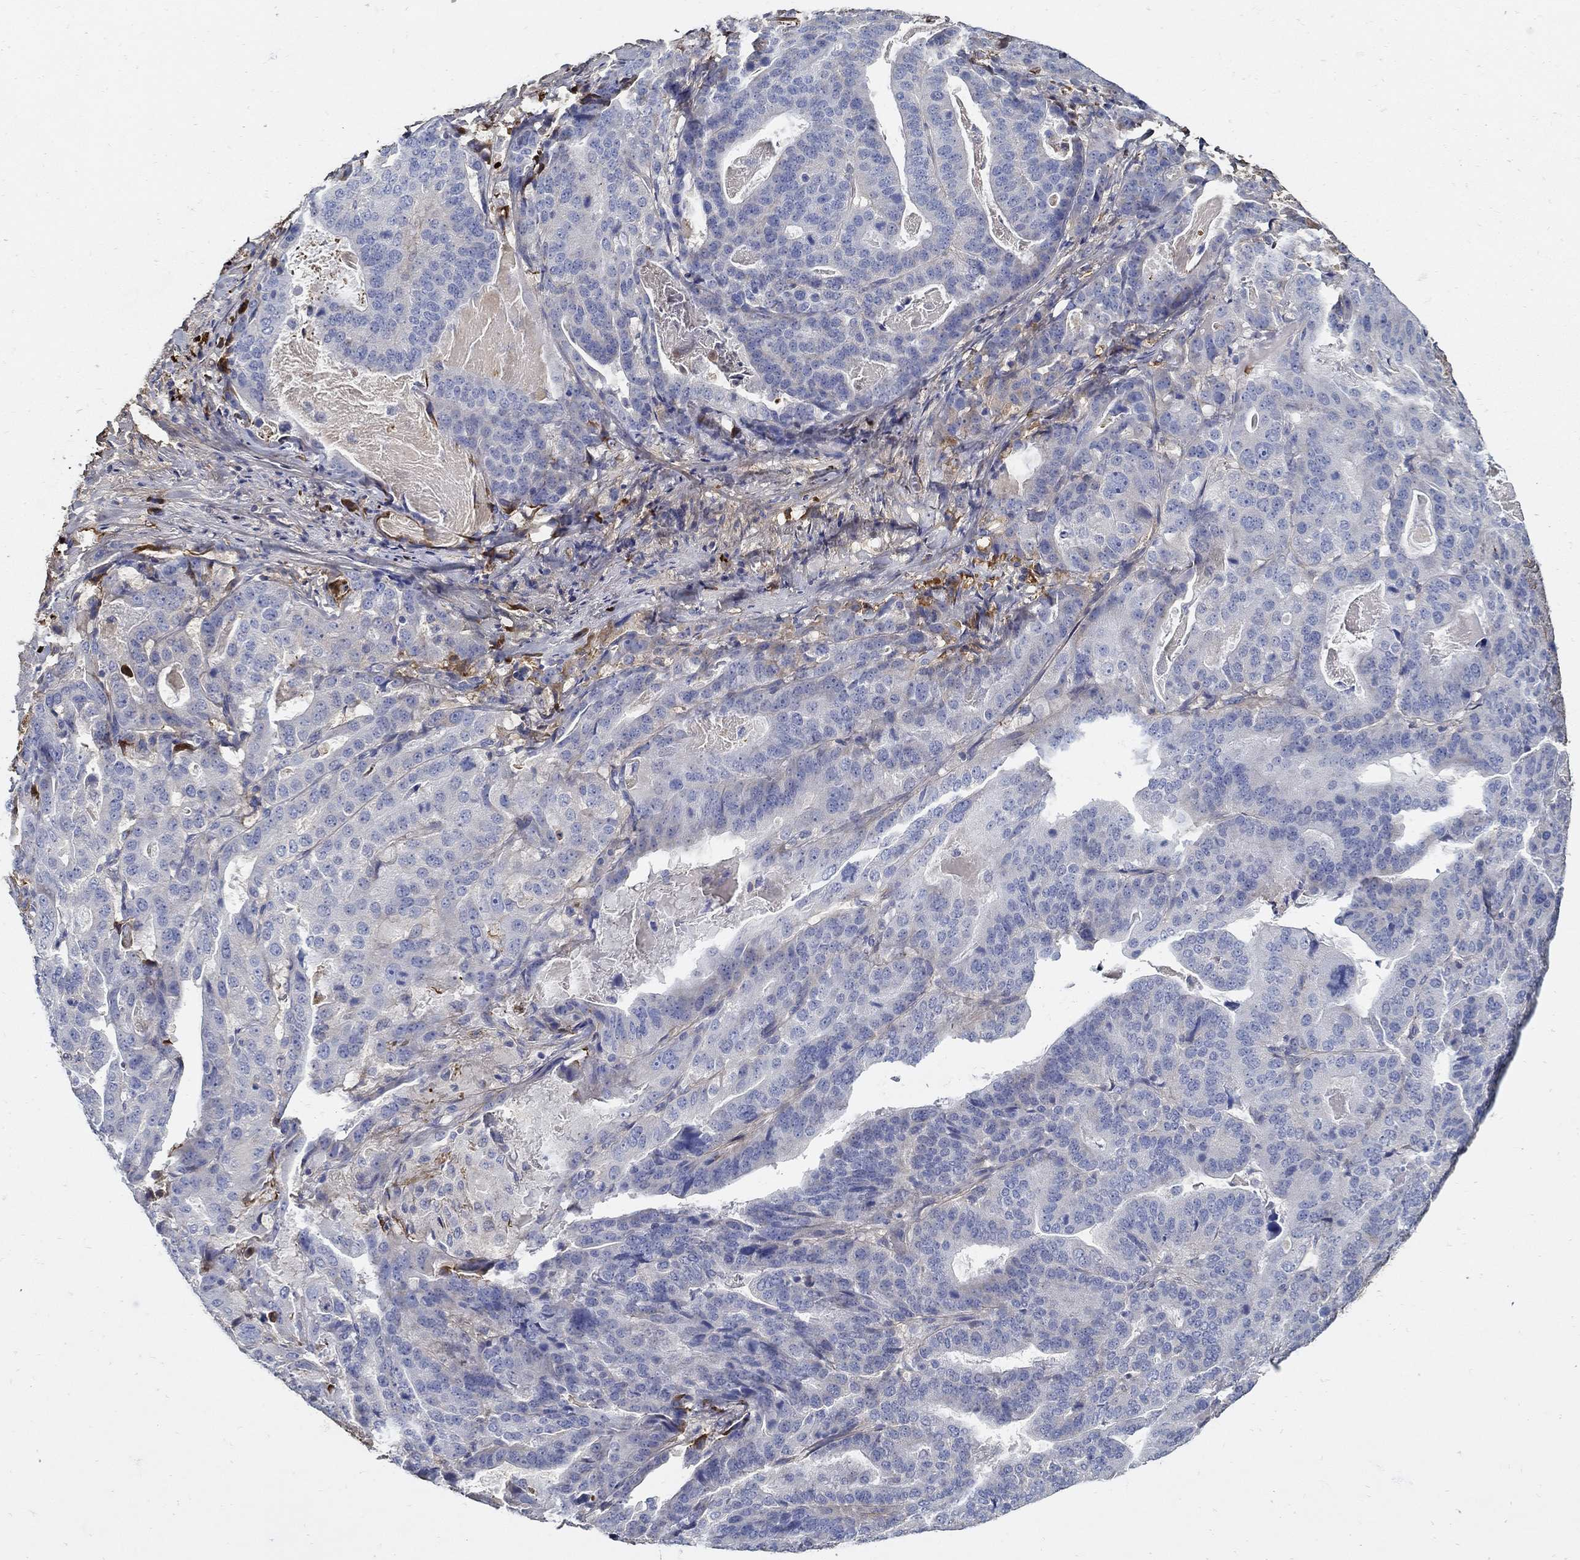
{"staining": {"intensity": "negative", "quantity": "none", "location": "none"}, "tissue": "stomach cancer", "cell_type": "Tumor cells", "image_type": "cancer", "snomed": [{"axis": "morphology", "description": "Adenocarcinoma, NOS"}, {"axis": "topography", "description": "Stomach"}], "caption": "High magnification brightfield microscopy of adenocarcinoma (stomach) stained with DAB (3,3'-diaminobenzidine) (brown) and counterstained with hematoxylin (blue): tumor cells show no significant expression.", "gene": "TGFBI", "patient": {"sex": "male", "age": 48}}